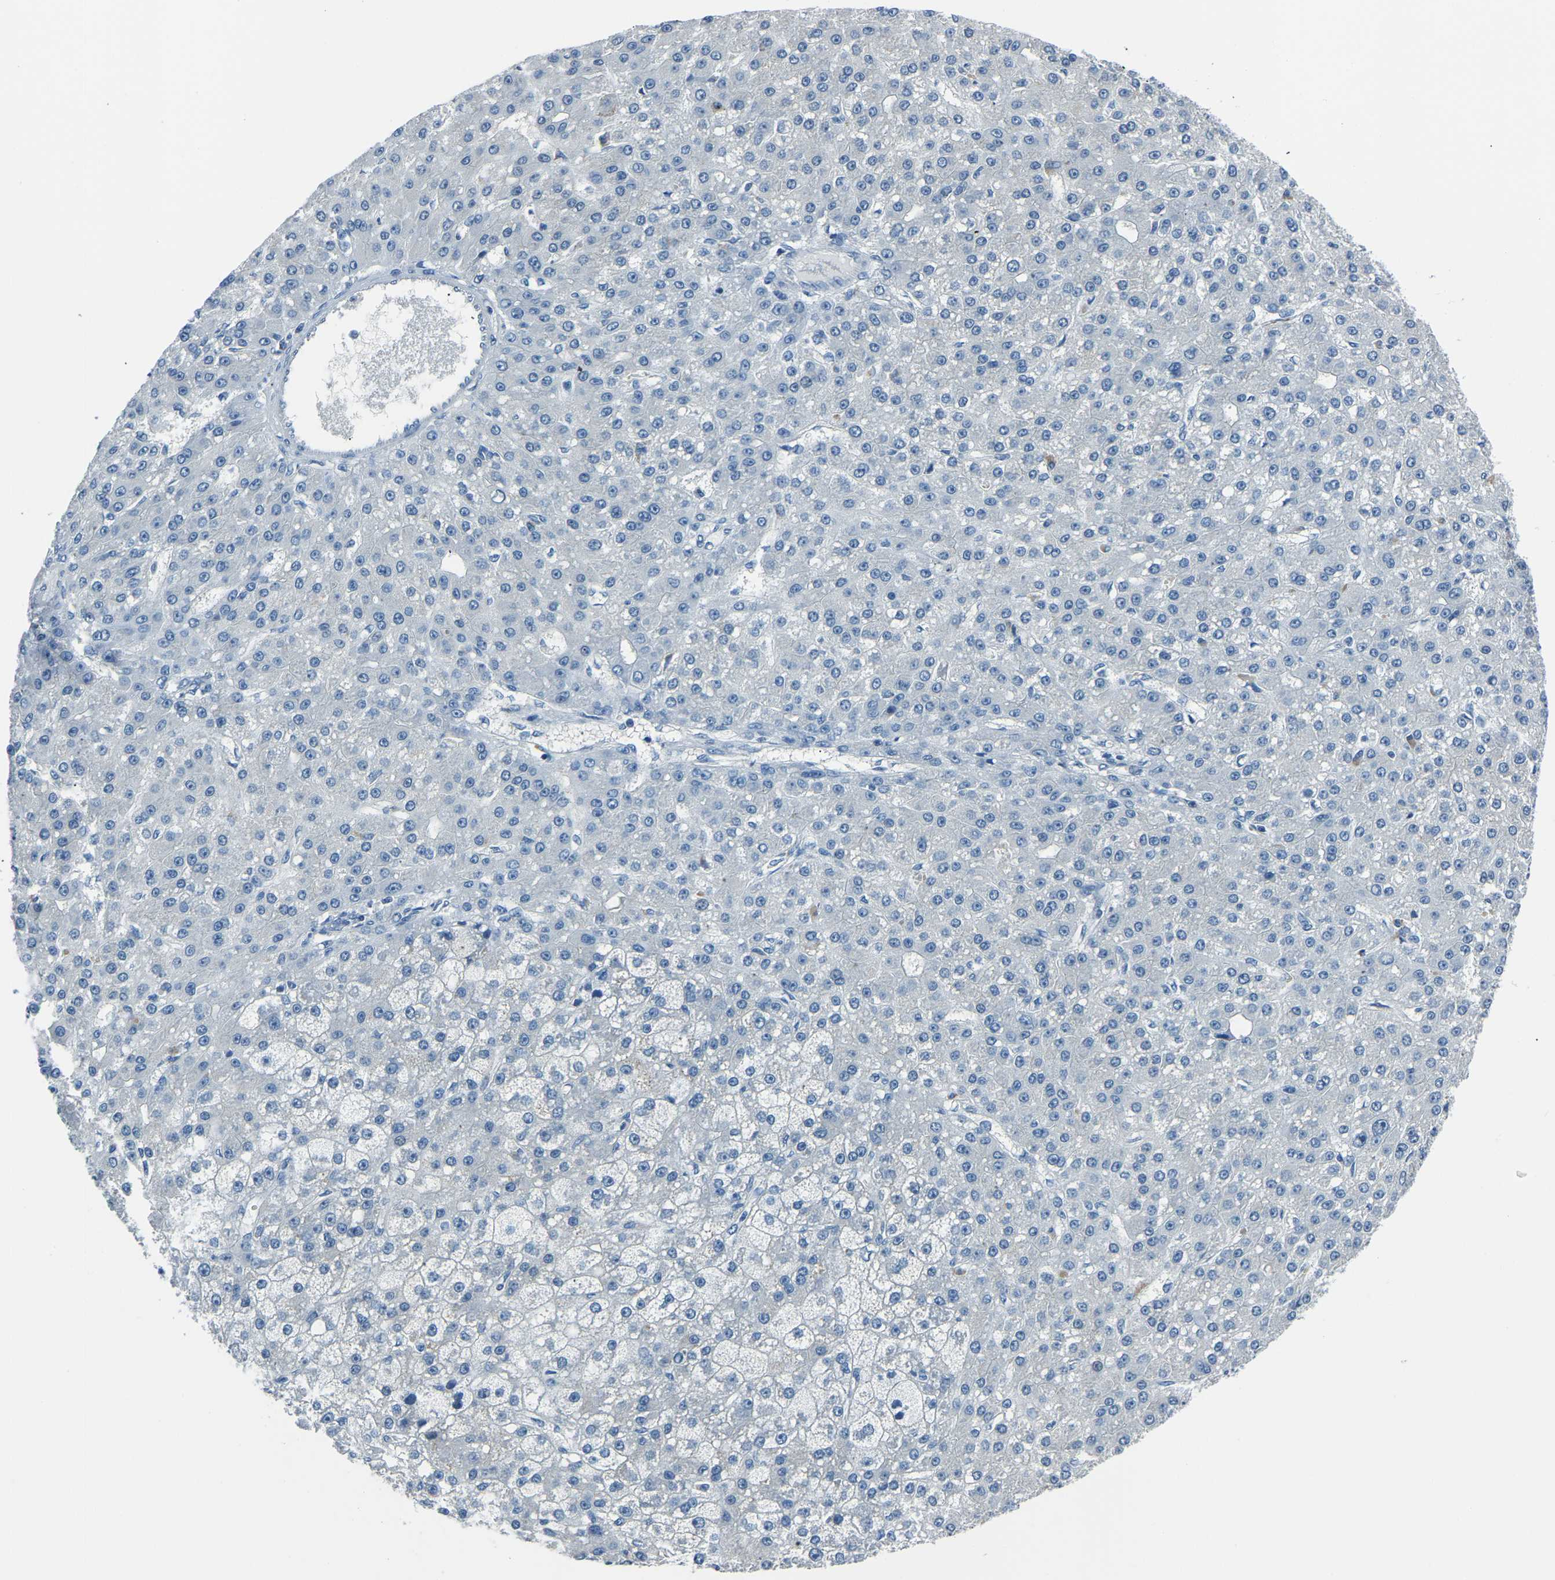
{"staining": {"intensity": "negative", "quantity": "none", "location": "none"}, "tissue": "liver cancer", "cell_type": "Tumor cells", "image_type": "cancer", "snomed": [{"axis": "morphology", "description": "Carcinoma, Hepatocellular, NOS"}, {"axis": "topography", "description": "Liver"}], "caption": "Protein analysis of liver hepatocellular carcinoma demonstrates no significant staining in tumor cells. (DAB IHC with hematoxylin counter stain).", "gene": "RRP1", "patient": {"sex": "male", "age": 67}}